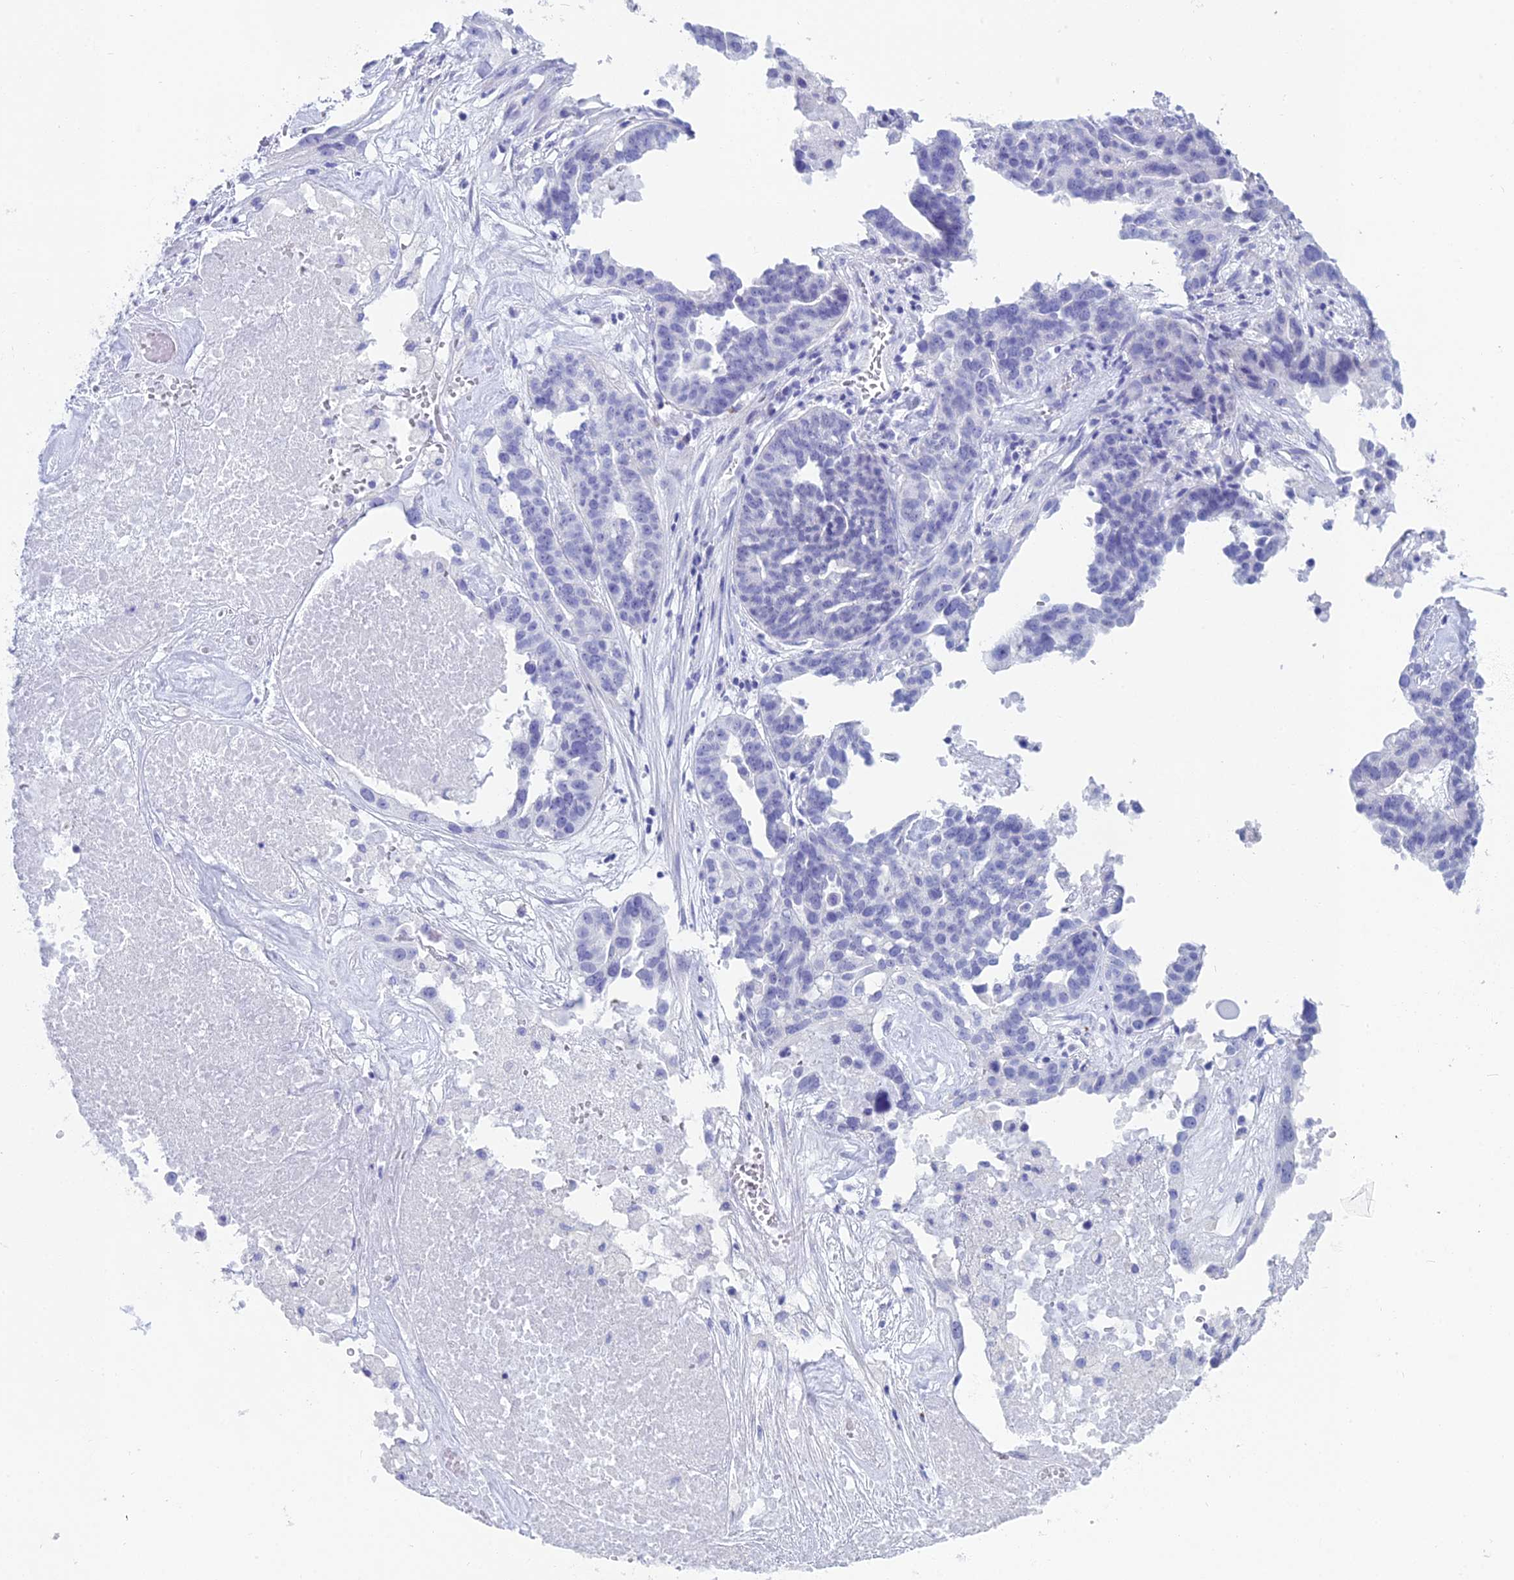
{"staining": {"intensity": "negative", "quantity": "none", "location": "none"}, "tissue": "ovarian cancer", "cell_type": "Tumor cells", "image_type": "cancer", "snomed": [{"axis": "morphology", "description": "Cystadenocarcinoma, serous, NOS"}, {"axis": "topography", "description": "Ovary"}], "caption": "IHC histopathology image of neoplastic tissue: human serous cystadenocarcinoma (ovarian) stained with DAB (3,3'-diaminobenzidine) displays no significant protein staining in tumor cells. The staining was performed using DAB to visualize the protein expression in brown, while the nuclei were stained in blue with hematoxylin (Magnification: 20x).", "gene": "CGB2", "patient": {"sex": "female", "age": 59}}